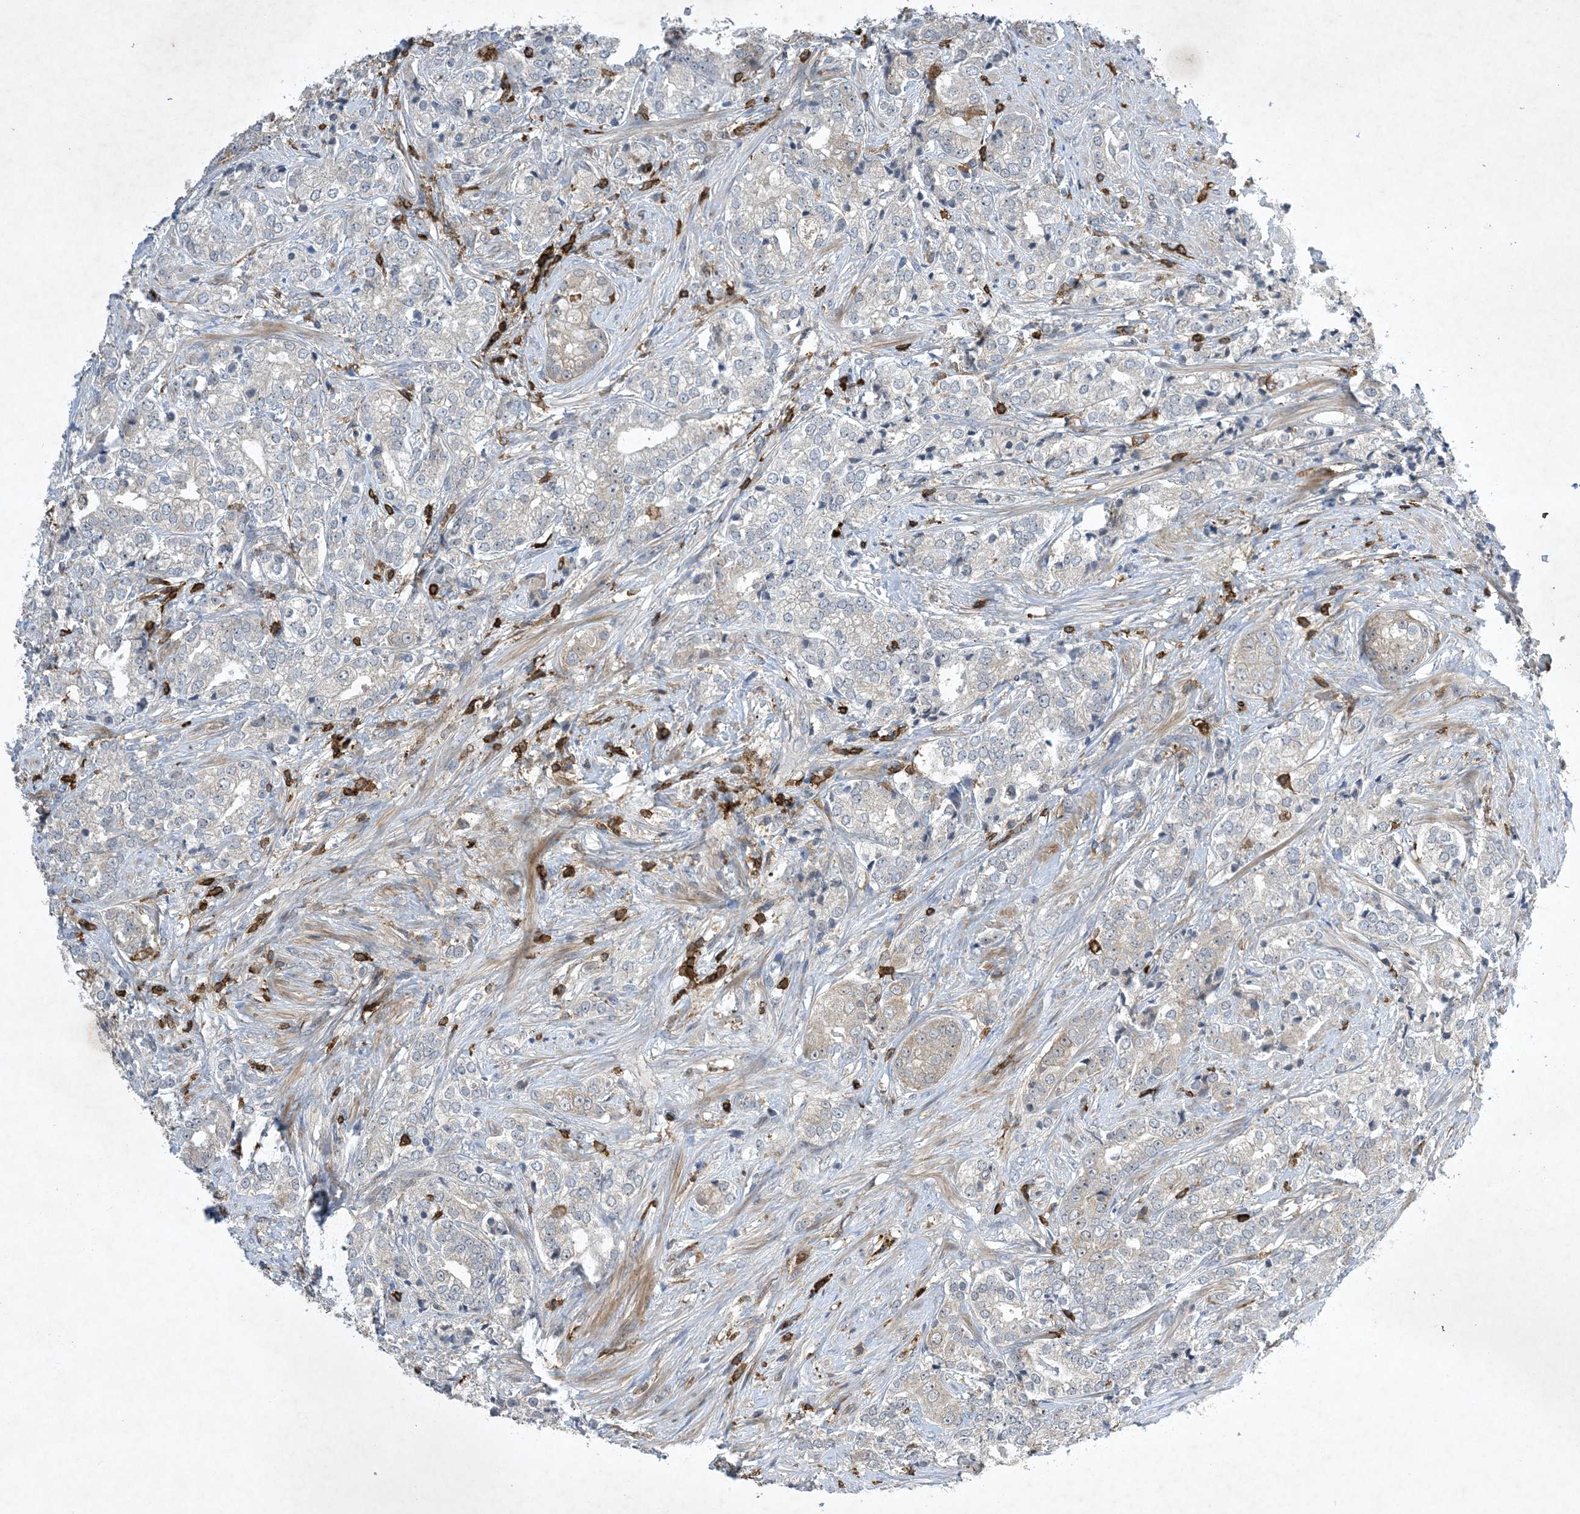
{"staining": {"intensity": "negative", "quantity": "none", "location": "none"}, "tissue": "prostate cancer", "cell_type": "Tumor cells", "image_type": "cancer", "snomed": [{"axis": "morphology", "description": "Adenocarcinoma, High grade"}, {"axis": "topography", "description": "Prostate"}], "caption": "Image shows no protein staining in tumor cells of adenocarcinoma (high-grade) (prostate) tissue. (DAB (3,3'-diaminobenzidine) immunohistochemistry (IHC), high magnification).", "gene": "AK9", "patient": {"sex": "male", "age": 69}}